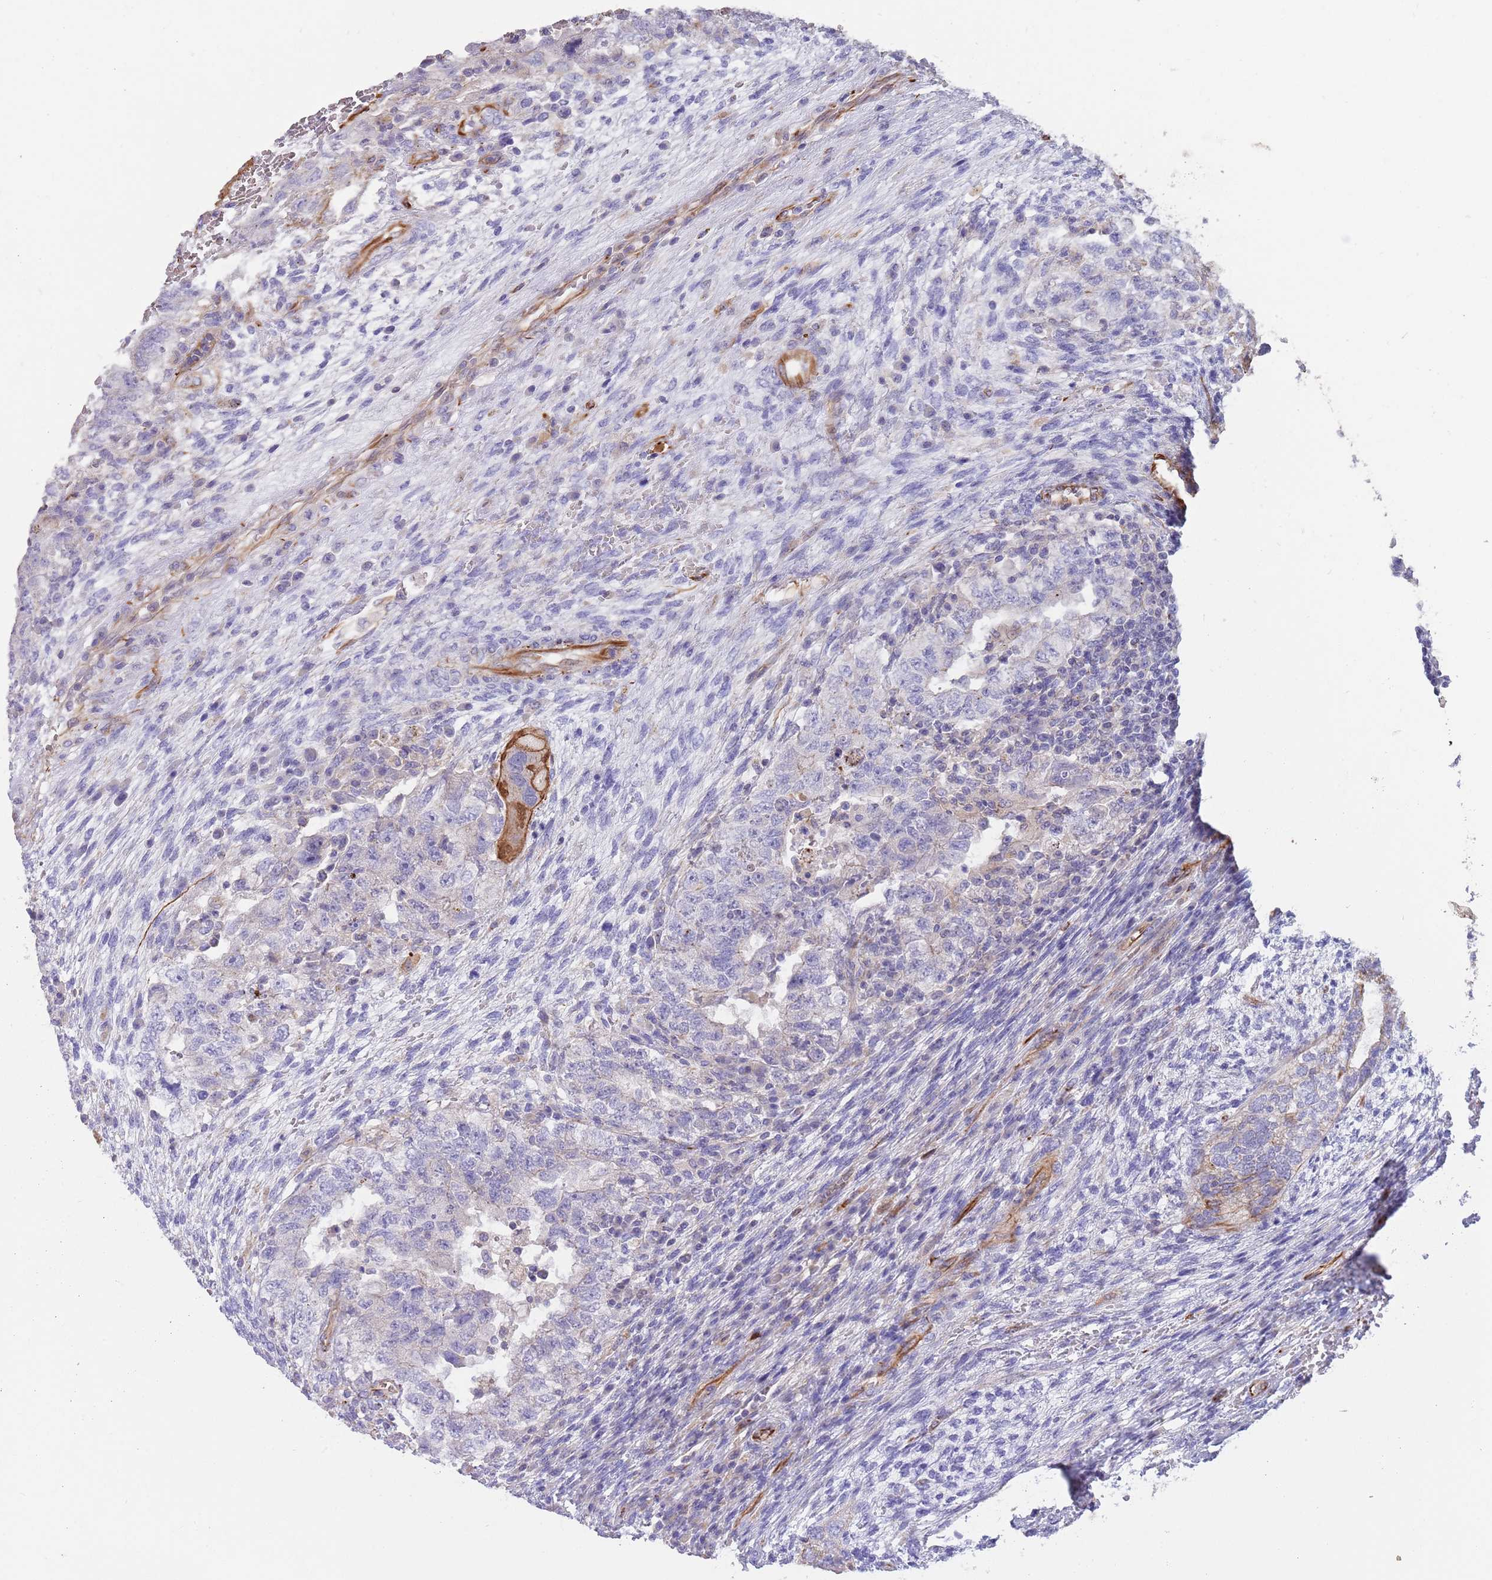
{"staining": {"intensity": "negative", "quantity": "none", "location": "none"}, "tissue": "testis cancer", "cell_type": "Tumor cells", "image_type": "cancer", "snomed": [{"axis": "morphology", "description": "Carcinoma, Embryonal, NOS"}, {"axis": "topography", "description": "Testis"}], "caption": "Human testis cancer (embryonal carcinoma) stained for a protein using immunohistochemistry reveals no staining in tumor cells.", "gene": "MOGAT1", "patient": {"sex": "male", "age": 26}}